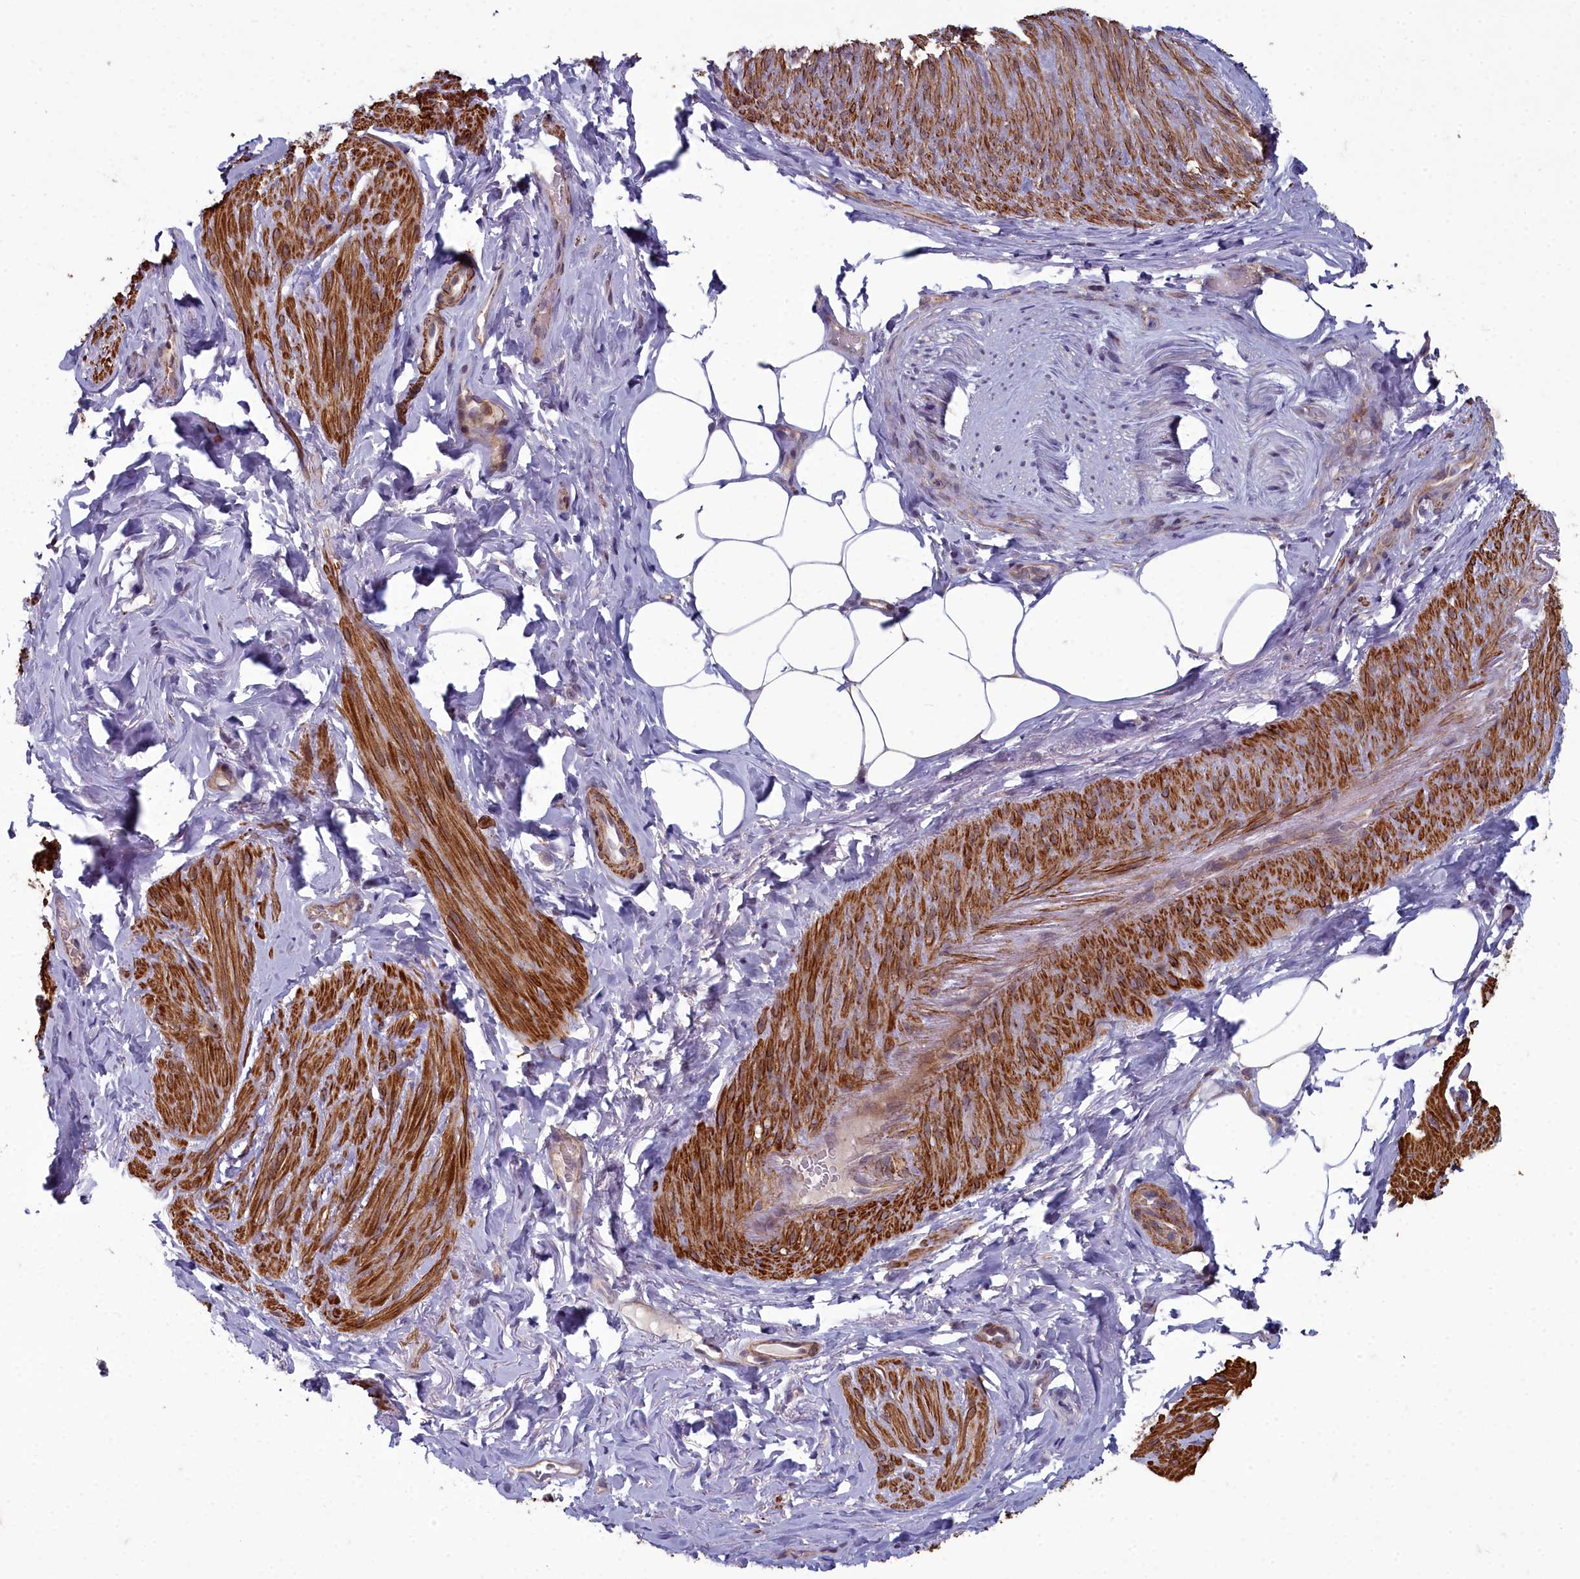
{"staining": {"intensity": "strong", "quantity": "25%-75%", "location": "cytoplasmic/membranous"}, "tissue": "smooth muscle", "cell_type": "Smooth muscle cells", "image_type": "normal", "snomed": [{"axis": "morphology", "description": "Normal tissue, NOS"}, {"axis": "topography", "description": "Smooth muscle"}, {"axis": "topography", "description": "Peripheral nerve tissue"}], "caption": "Brown immunohistochemical staining in unremarkable smooth muscle shows strong cytoplasmic/membranous expression in about 25%-75% of smooth muscle cells.", "gene": "ZNF626", "patient": {"sex": "male", "age": 69}}